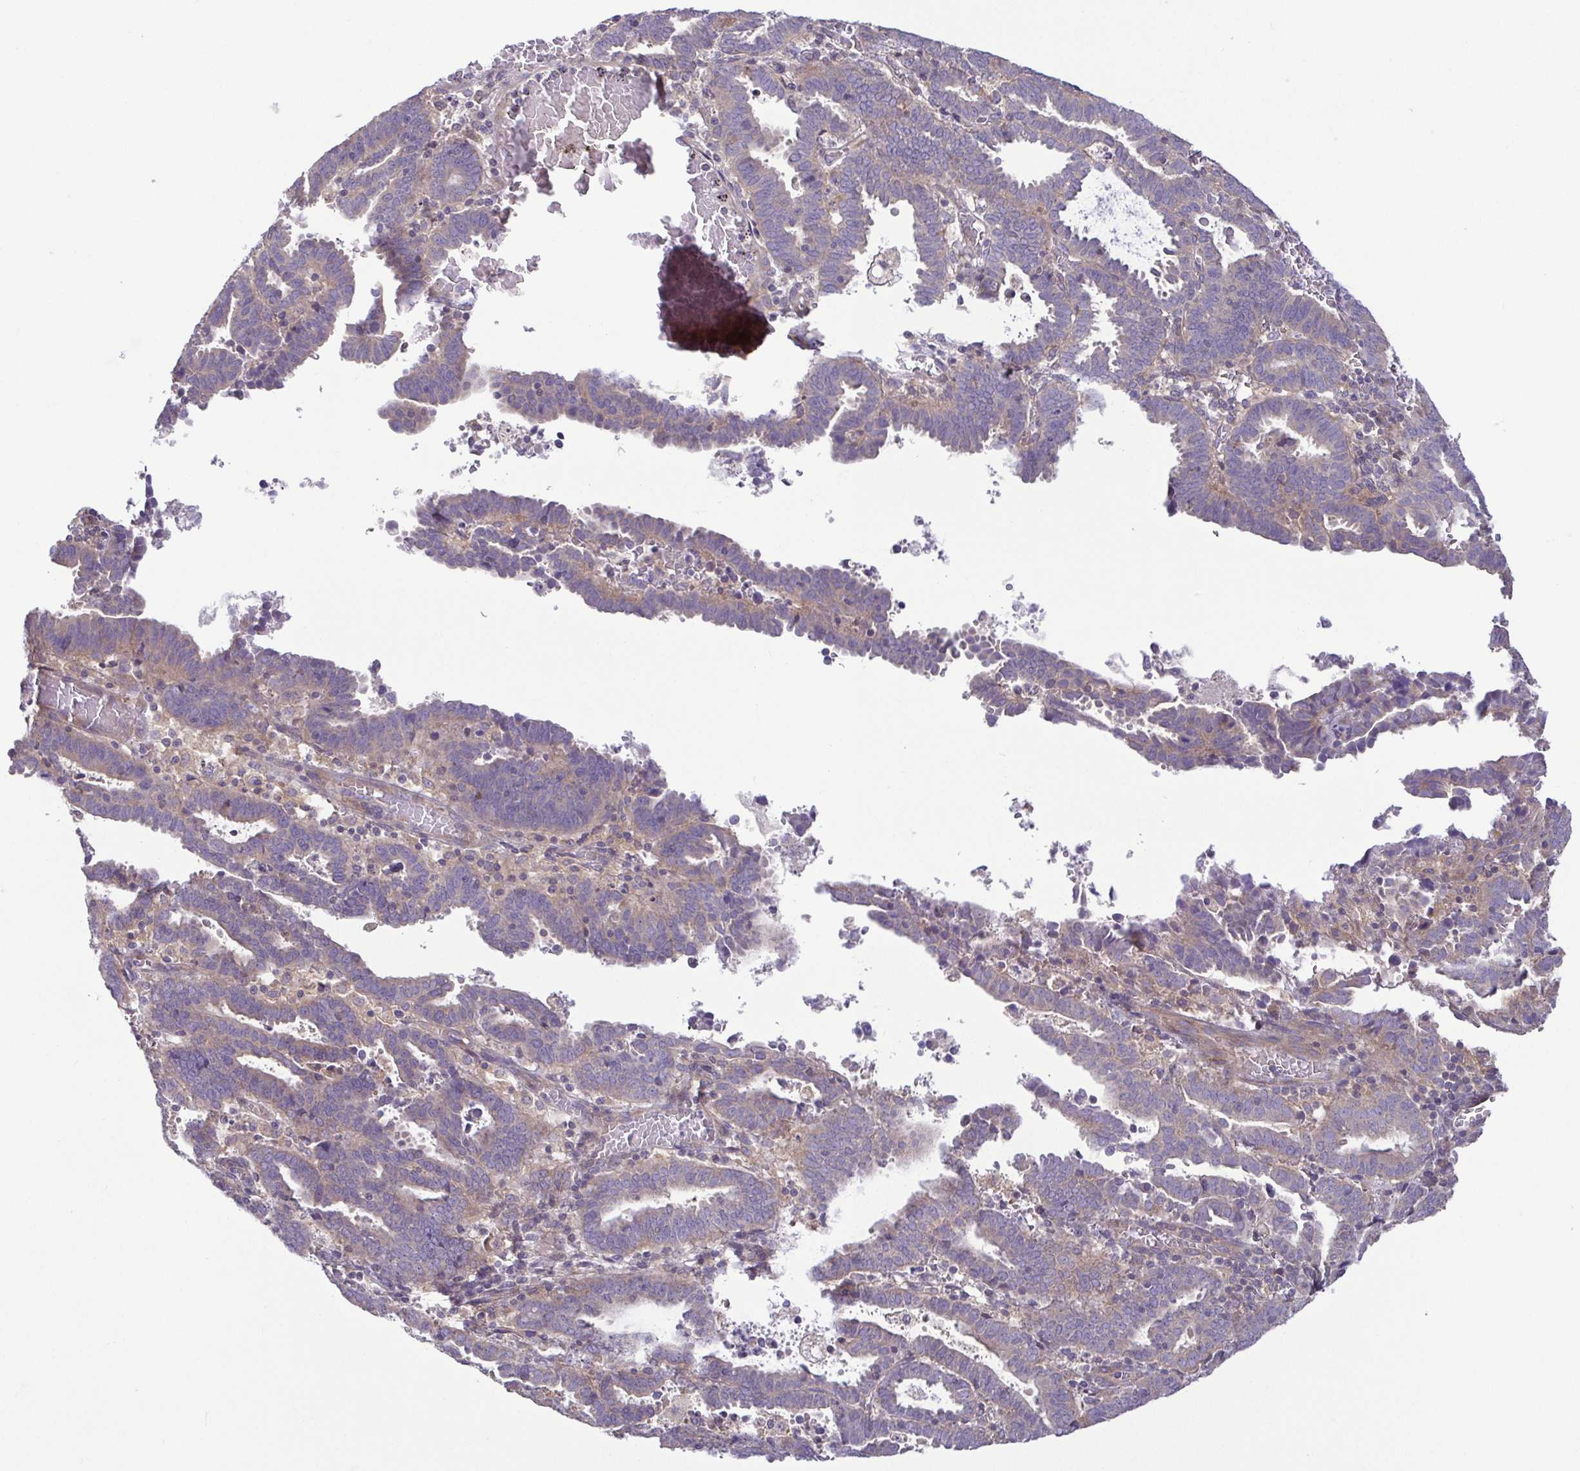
{"staining": {"intensity": "weak", "quantity": "<25%", "location": "cytoplasmic/membranous"}, "tissue": "endometrial cancer", "cell_type": "Tumor cells", "image_type": "cancer", "snomed": [{"axis": "morphology", "description": "Adenocarcinoma, NOS"}, {"axis": "topography", "description": "Uterus"}], "caption": "This is an IHC histopathology image of endometrial cancer (adenocarcinoma). There is no positivity in tumor cells.", "gene": "LMF2", "patient": {"sex": "female", "age": 83}}